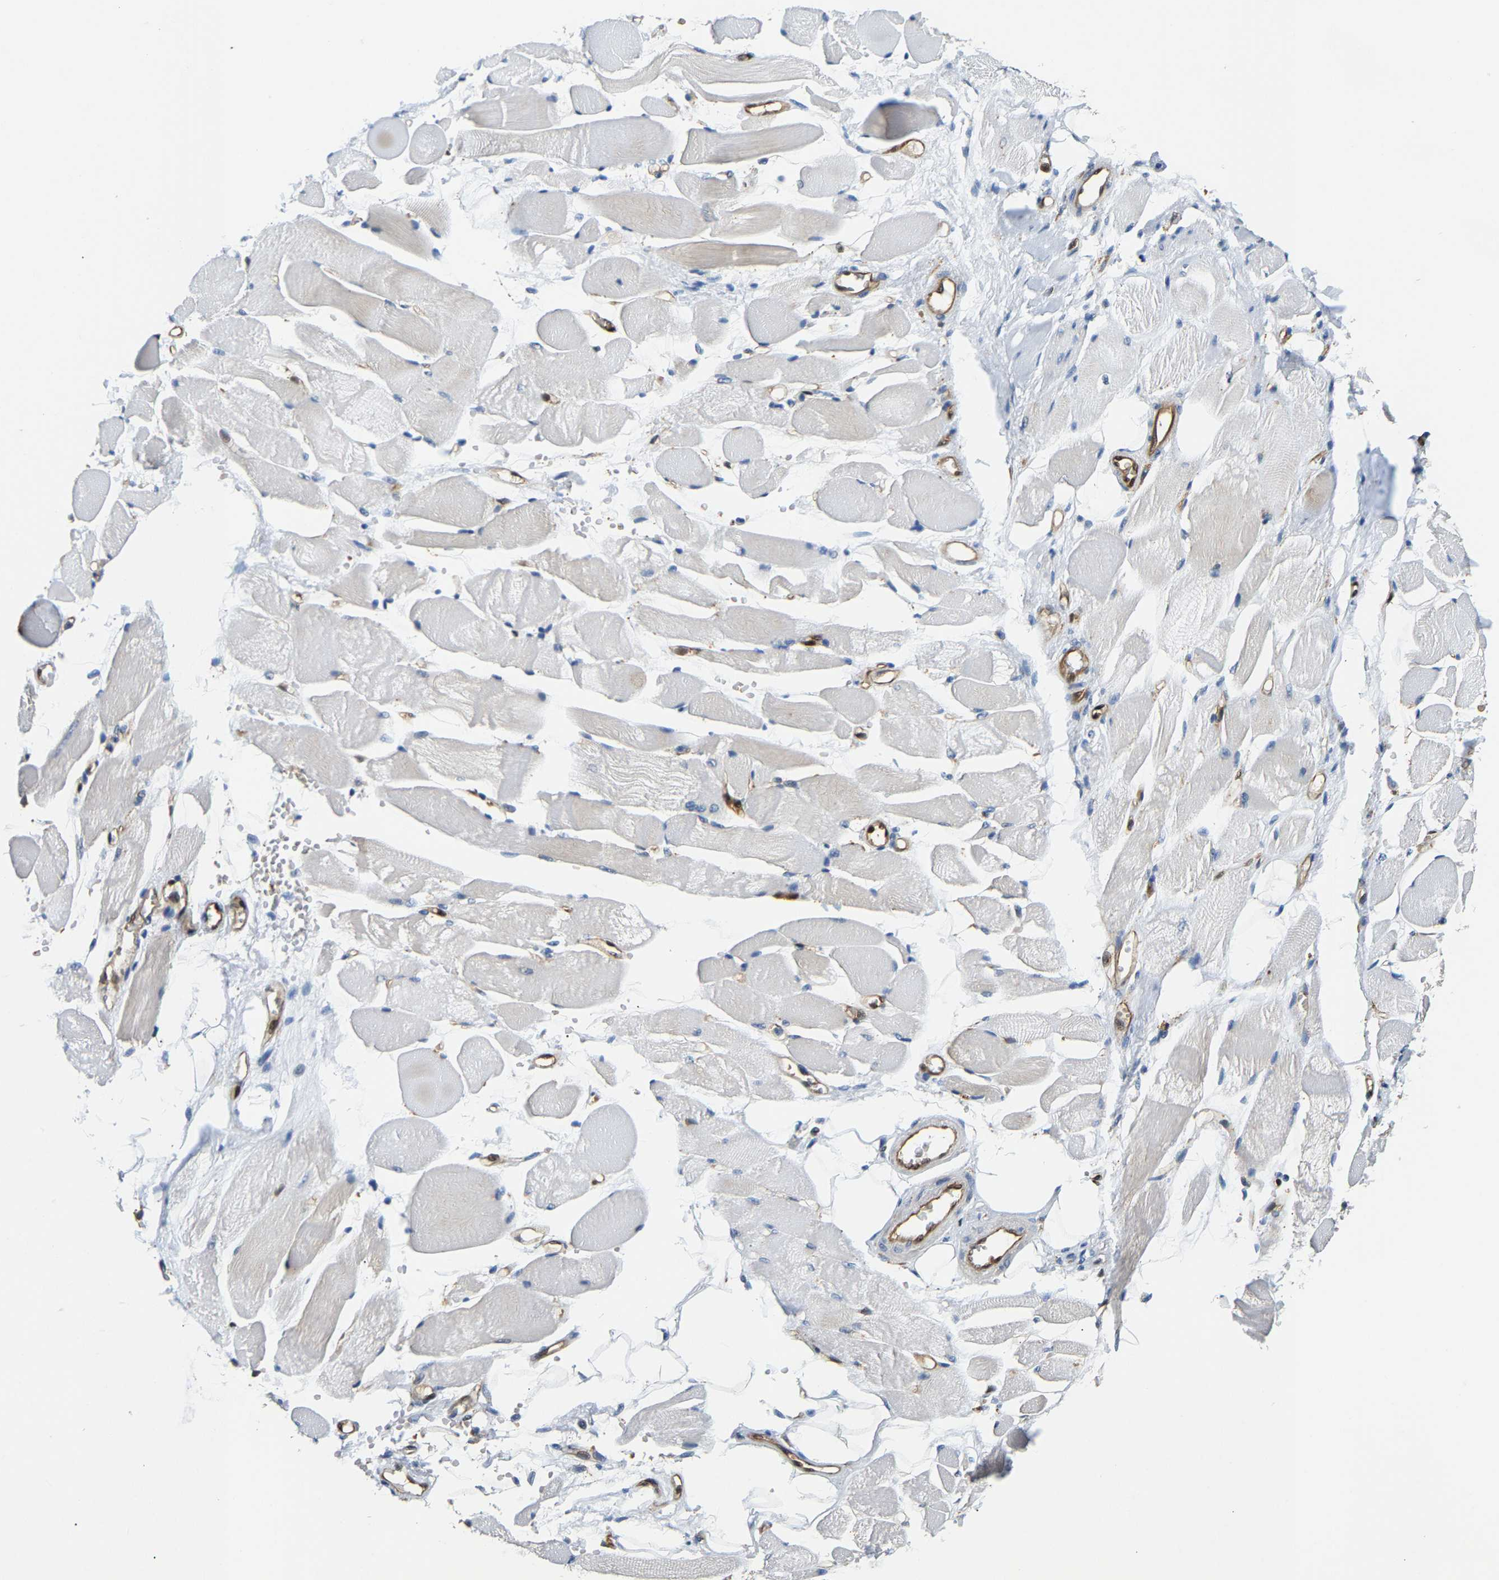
{"staining": {"intensity": "weak", "quantity": "<25%", "location": "cytoplasmic/membranous"}, "tissue": "skeletal muscle", "cell_type": "Myocytes", "image_type": "normal", "snomed": [{"axis": "morphology", "description": "Normal tissue, NOS"}, {"axis": "topography", "description": "Skeletal muscle"}, {"axis": "topography", "description": "Peripheral nerve tissue"}], "caption": "A histopathology image of human skeletal muscle is negative for staining in myocytes. The staining was performed using DAB to visualize the protein expression in brown, while the nuclei were stained in blue with hematoxylin (Magnification: 20x).", "gene": "GIMAP7", "patient": {"sex": "female", "age": 84}}